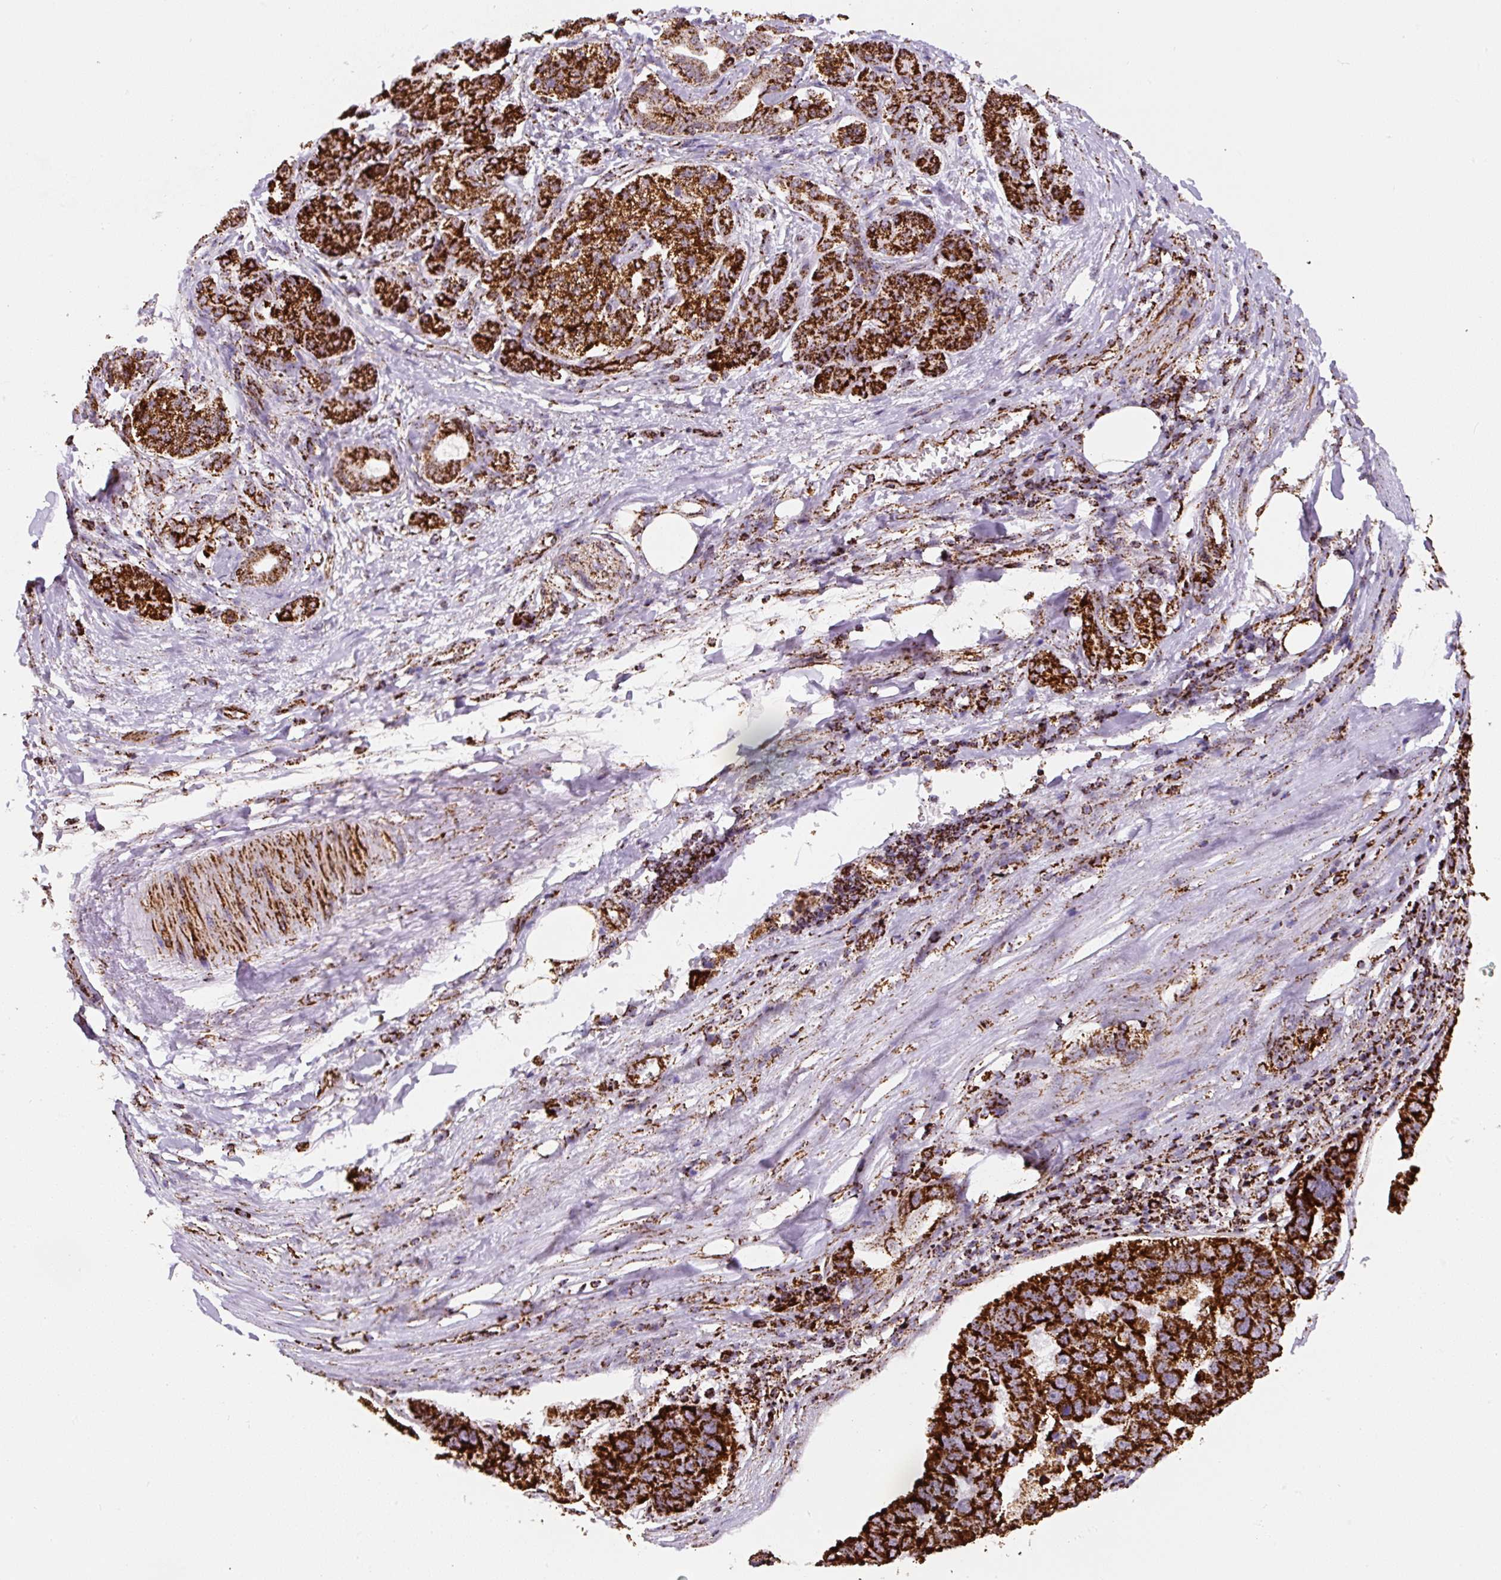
{"staining": {"intensity": "strong", "quantity": ">75%", "location": "cytoplasmic/membranous"}, "tissue": "pancreatic cancer", "cell_type": "Tumor cells", "image_type": "cancer", "snomed": [{"axis": "morphology", "description": "Adenocarcinoma, NOS"}, {"axis": "topography", "description": "Pancreas"}], "caption": "This is a micrograph of IHC staining of pancreatic cancer (adenocarcinoma), which shows strong staining in the cytoplasmic/membranous of tumor cells.", "gene": "ATP5F1A", "patient": {"sex": "female", "age": 61}}